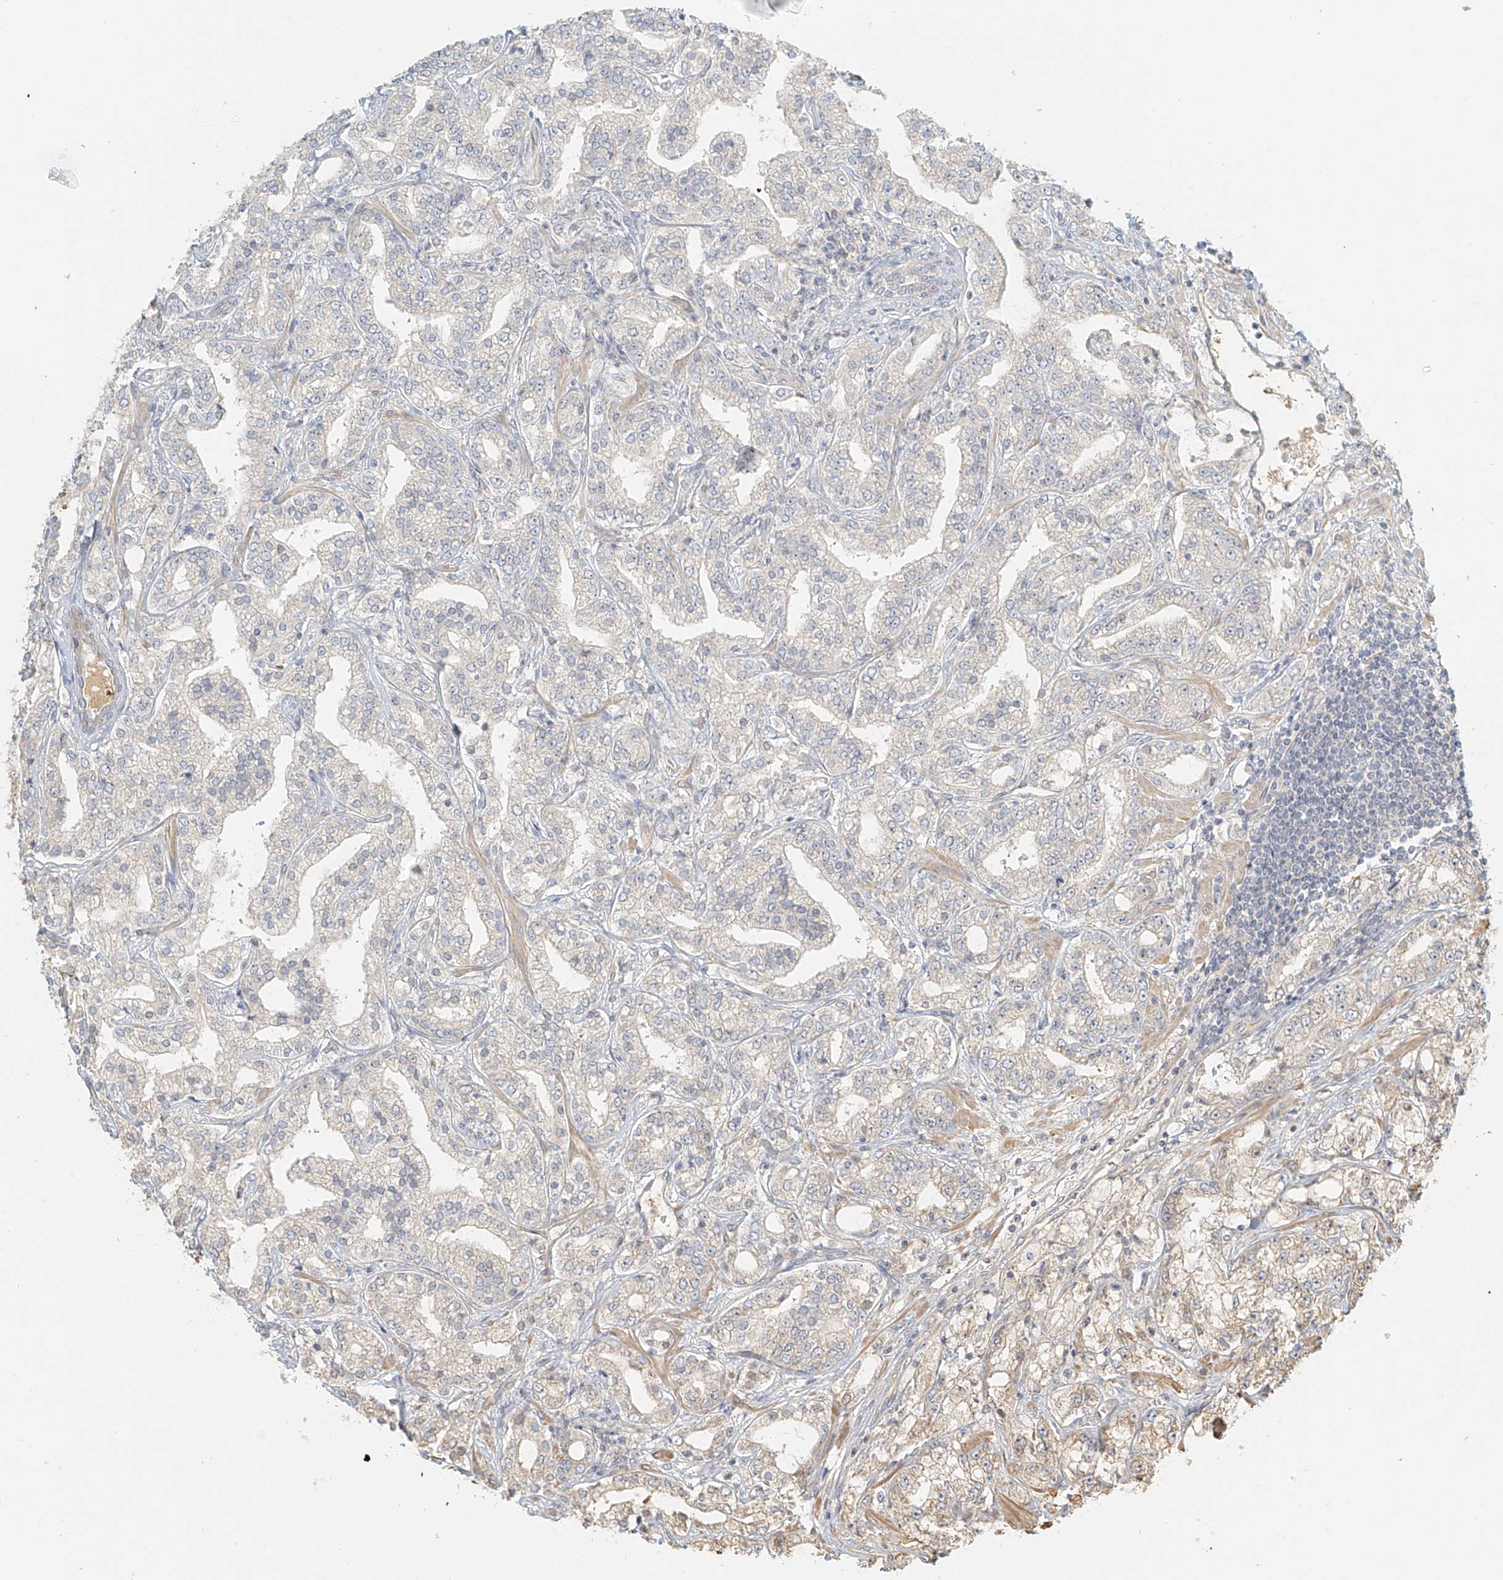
{"staining": {"intensity": "negative", "quantity": "none", "location": "none"}, "tissue": "prostate cancer", "cell_type": "Tumor cells", "image_type": "cancer", "snomed": [{"axis": "morphology", "description": "Adenocarcinoma, High grade"}, {"axis": "topography", "description": "Prostate"}], "caption": "The histopathology image displays no significant expression in tumor cells of prostate adenocarcinoma (high-grade). (DAB immunohistochemistry, high magnification).", "gene": "UPK1B", "patient": {"sex": "male", "age": 64}}